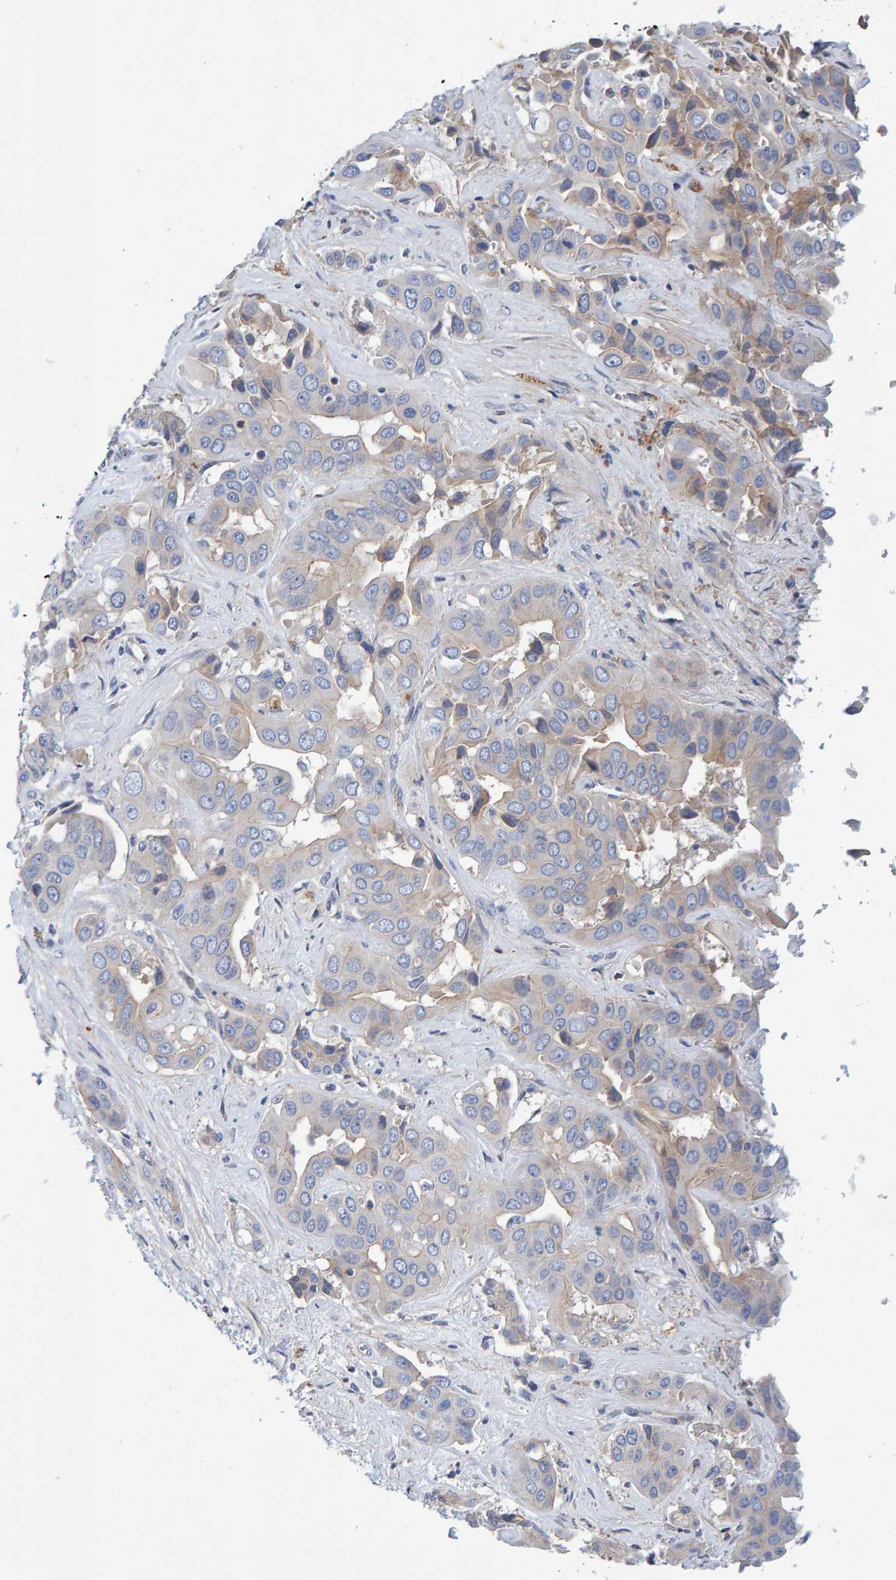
{"staining": {"intensity": "weak", "quantity": "25%-75%", "location": "cytoplasmic/membranous"}, "tissue": "liver cancer", "cell_type": "Tumor cells", "image_type": "cancer", "snomed": [{"axis": "morphology", "description": "Cholangiocarcinoma"}, {"axis": "topography", "description": "Liver"}], "caption": "Cholangiocarcinoma (liver) stained for a protein (brown) exhibits weak cytoplasmic/membranous positive staining in approximately 25%-75% of tumor cells.", "gene": "EFR3A", "patient": {"sex": "female", "age": 52}}